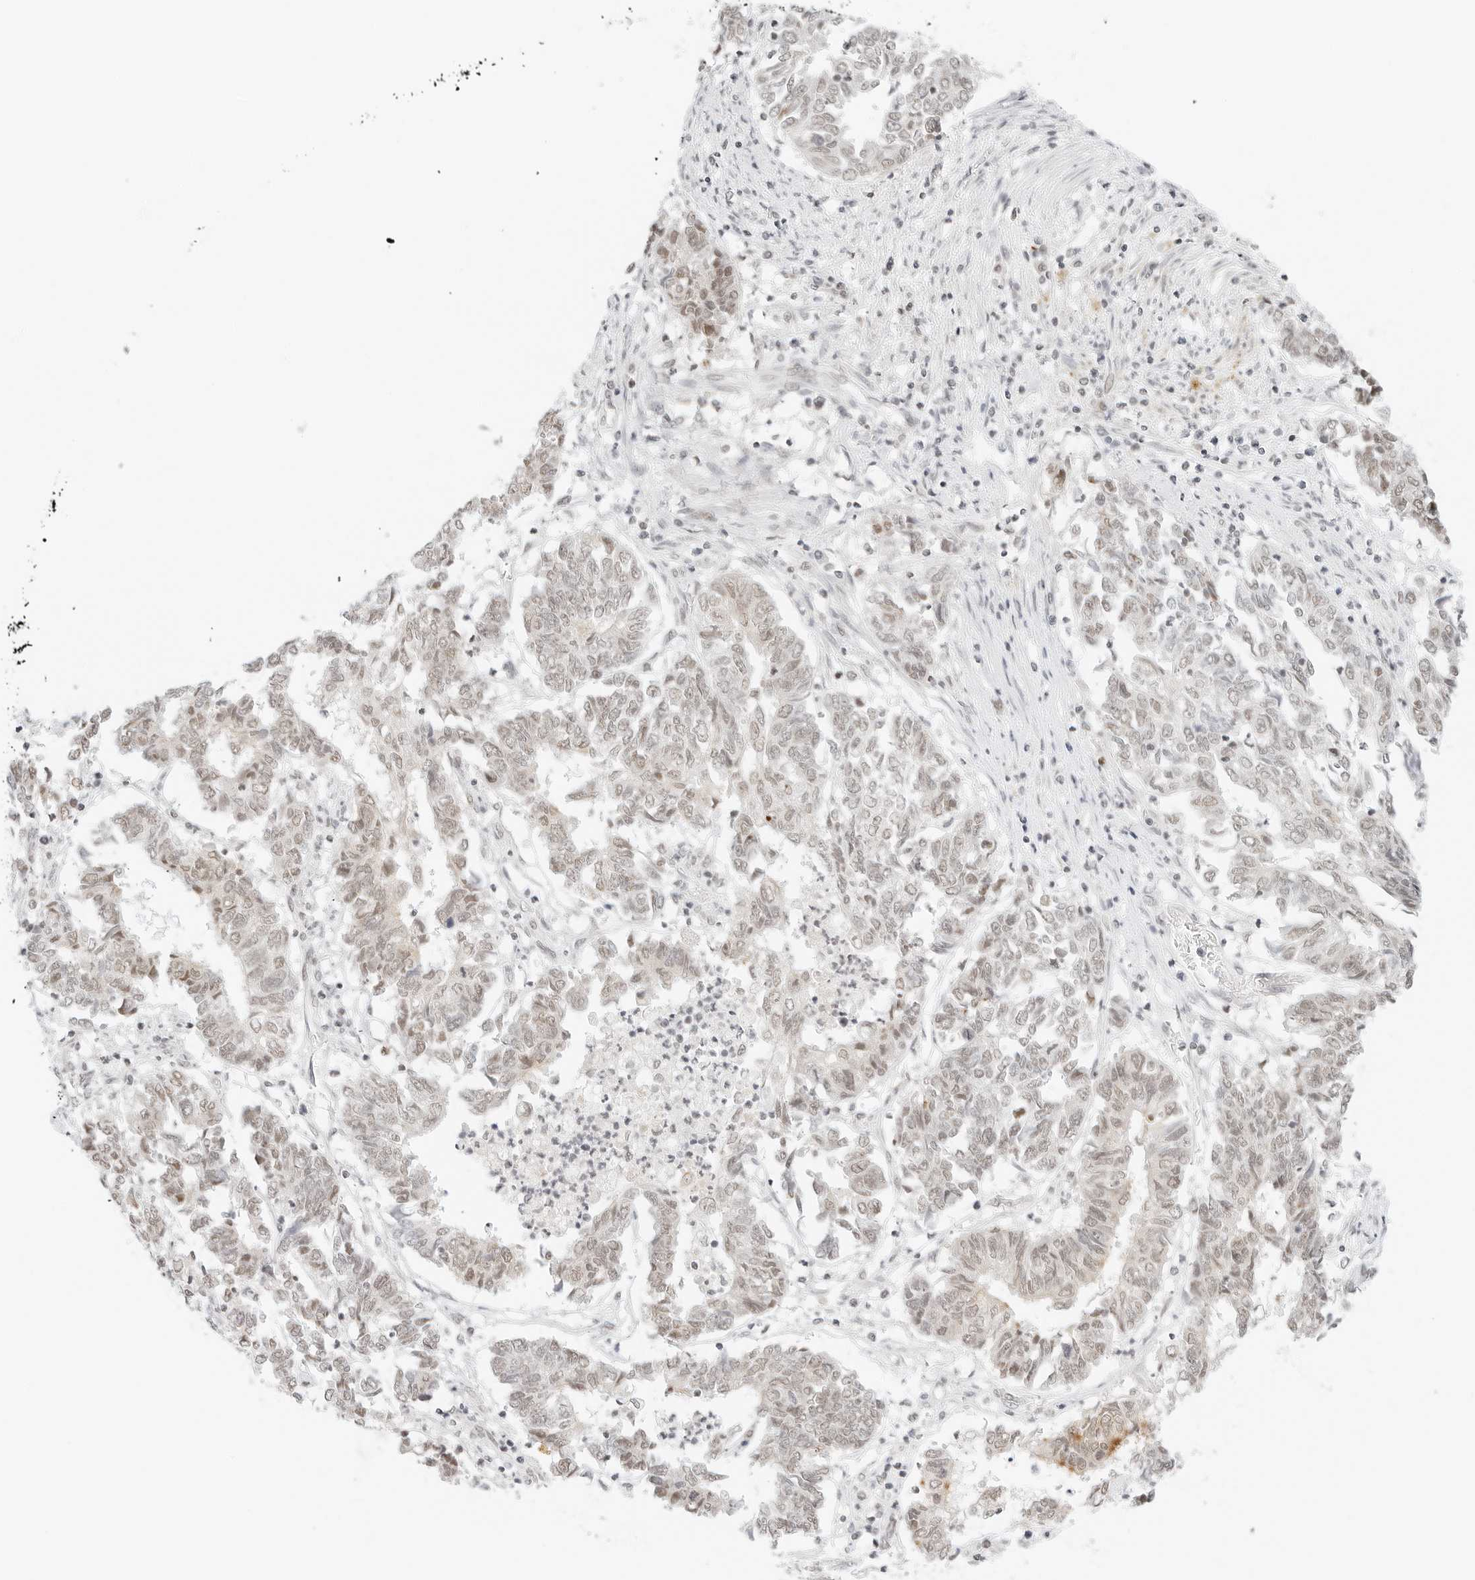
{"staining": {"intensity": "weak", "quantity": "<25%", "location": "nuclear"}, "tissue": "endometrial cancer", "cell_type": "Tumor cells", "image_type": "cancer", "snomed": [{"axis": "morphology", "description": "Adenocarcinoma, NOS"}, {"axis": "topography", "description": "Endometrium"}], "caption": "Tumor cells show no significant protein positivity in adenocarcinoma (endometrial).", "gene": "NEO1", "patient": {"sex": "female", "age": 80}}